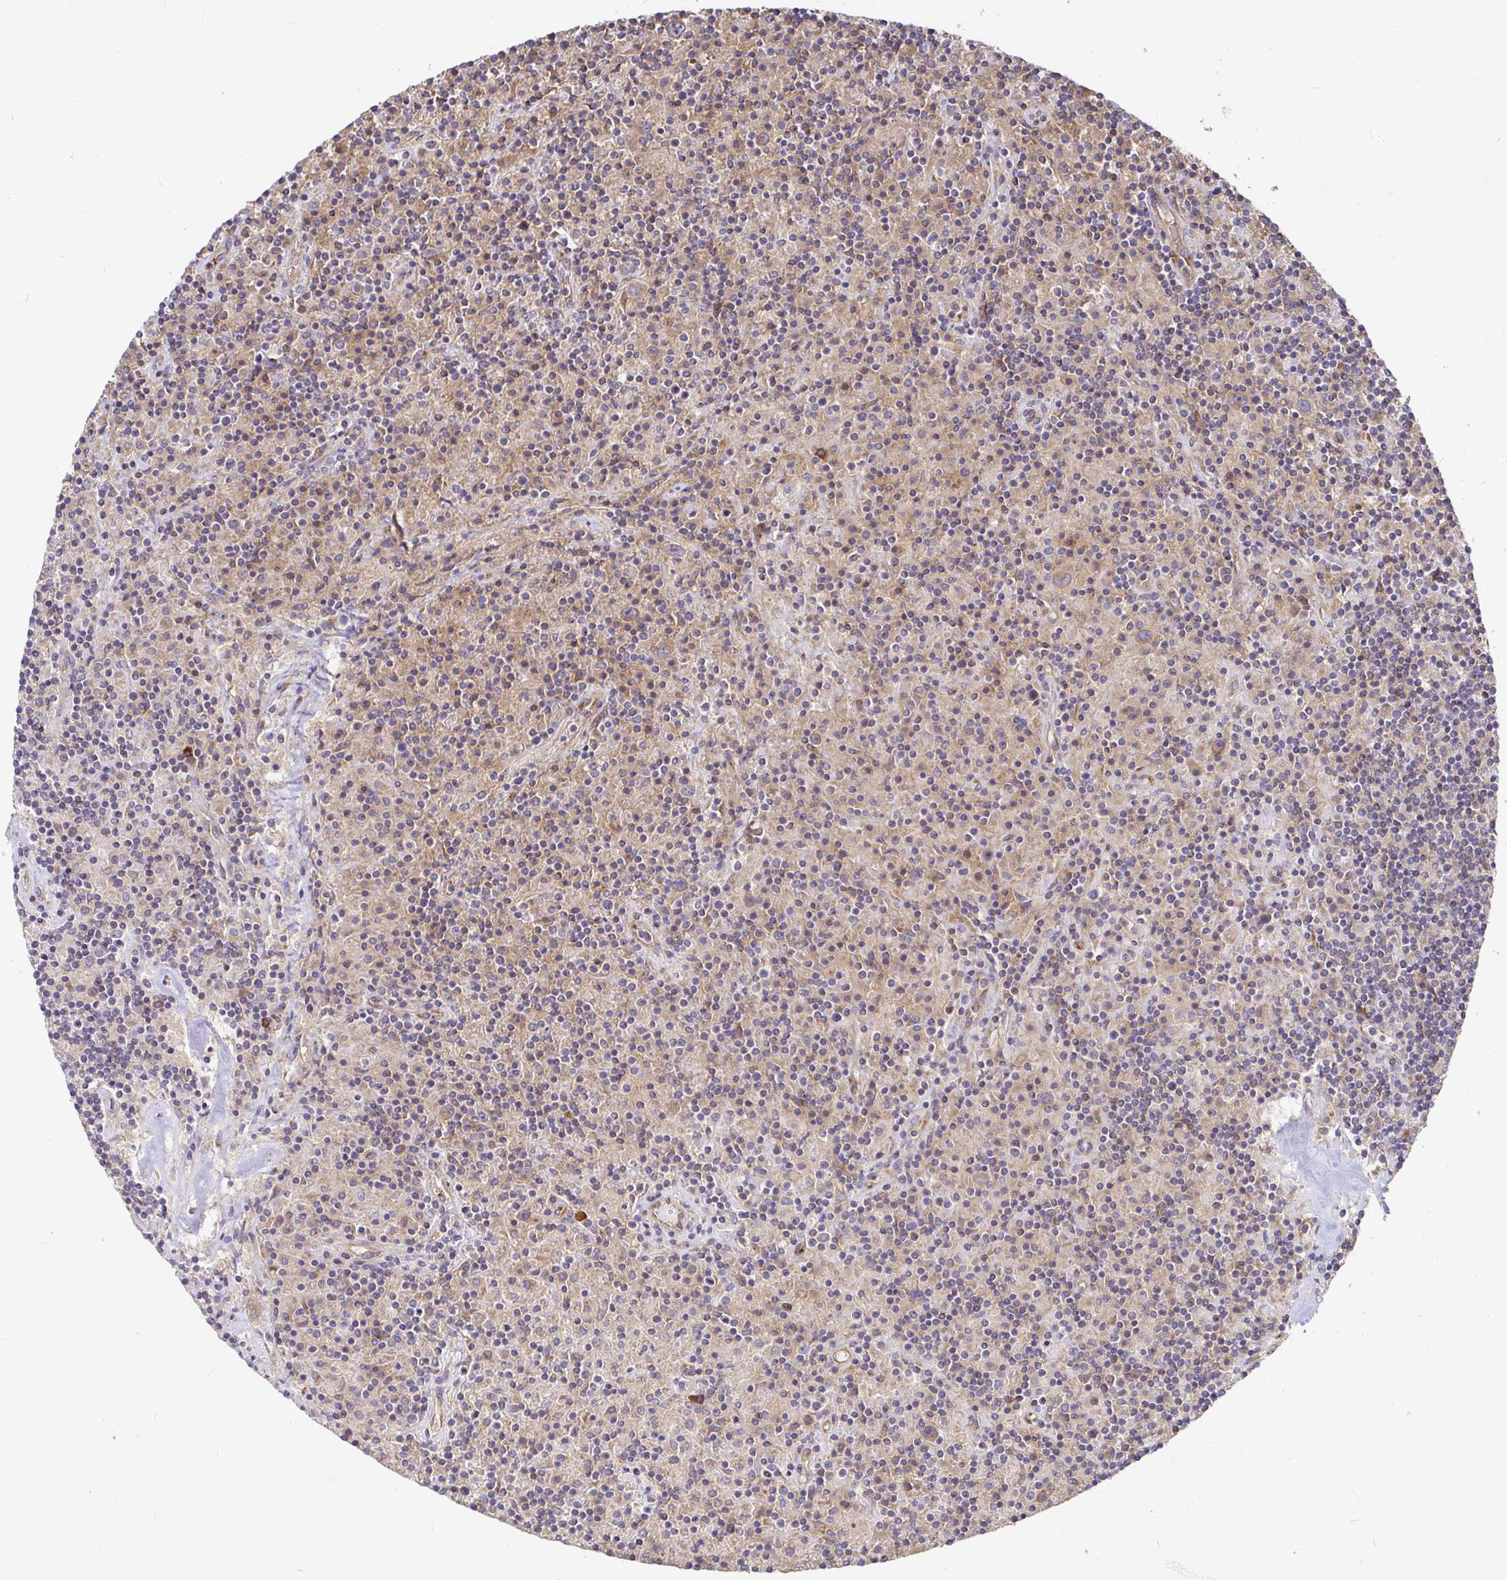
{"staining": {"intensity": "weak", "quantity": ">75%", "location": "cytoplasmic/membranous"}, "tissue": "lymphoma", "cell_type": "Tumor cells", "image_type": "cancer", "snomed": [{"axis": "morphology", "description": "Hodgkin's disease, NOS"}, {"axis": "topography", "description": "Lymph node"}], "caption": "A brown stain highlights weak cytoplasmic/membranous positivity of a protein in human lymphoma tumor cells.", "gene": "ELP1", "patient": {"sex": "male", "age": 70}}